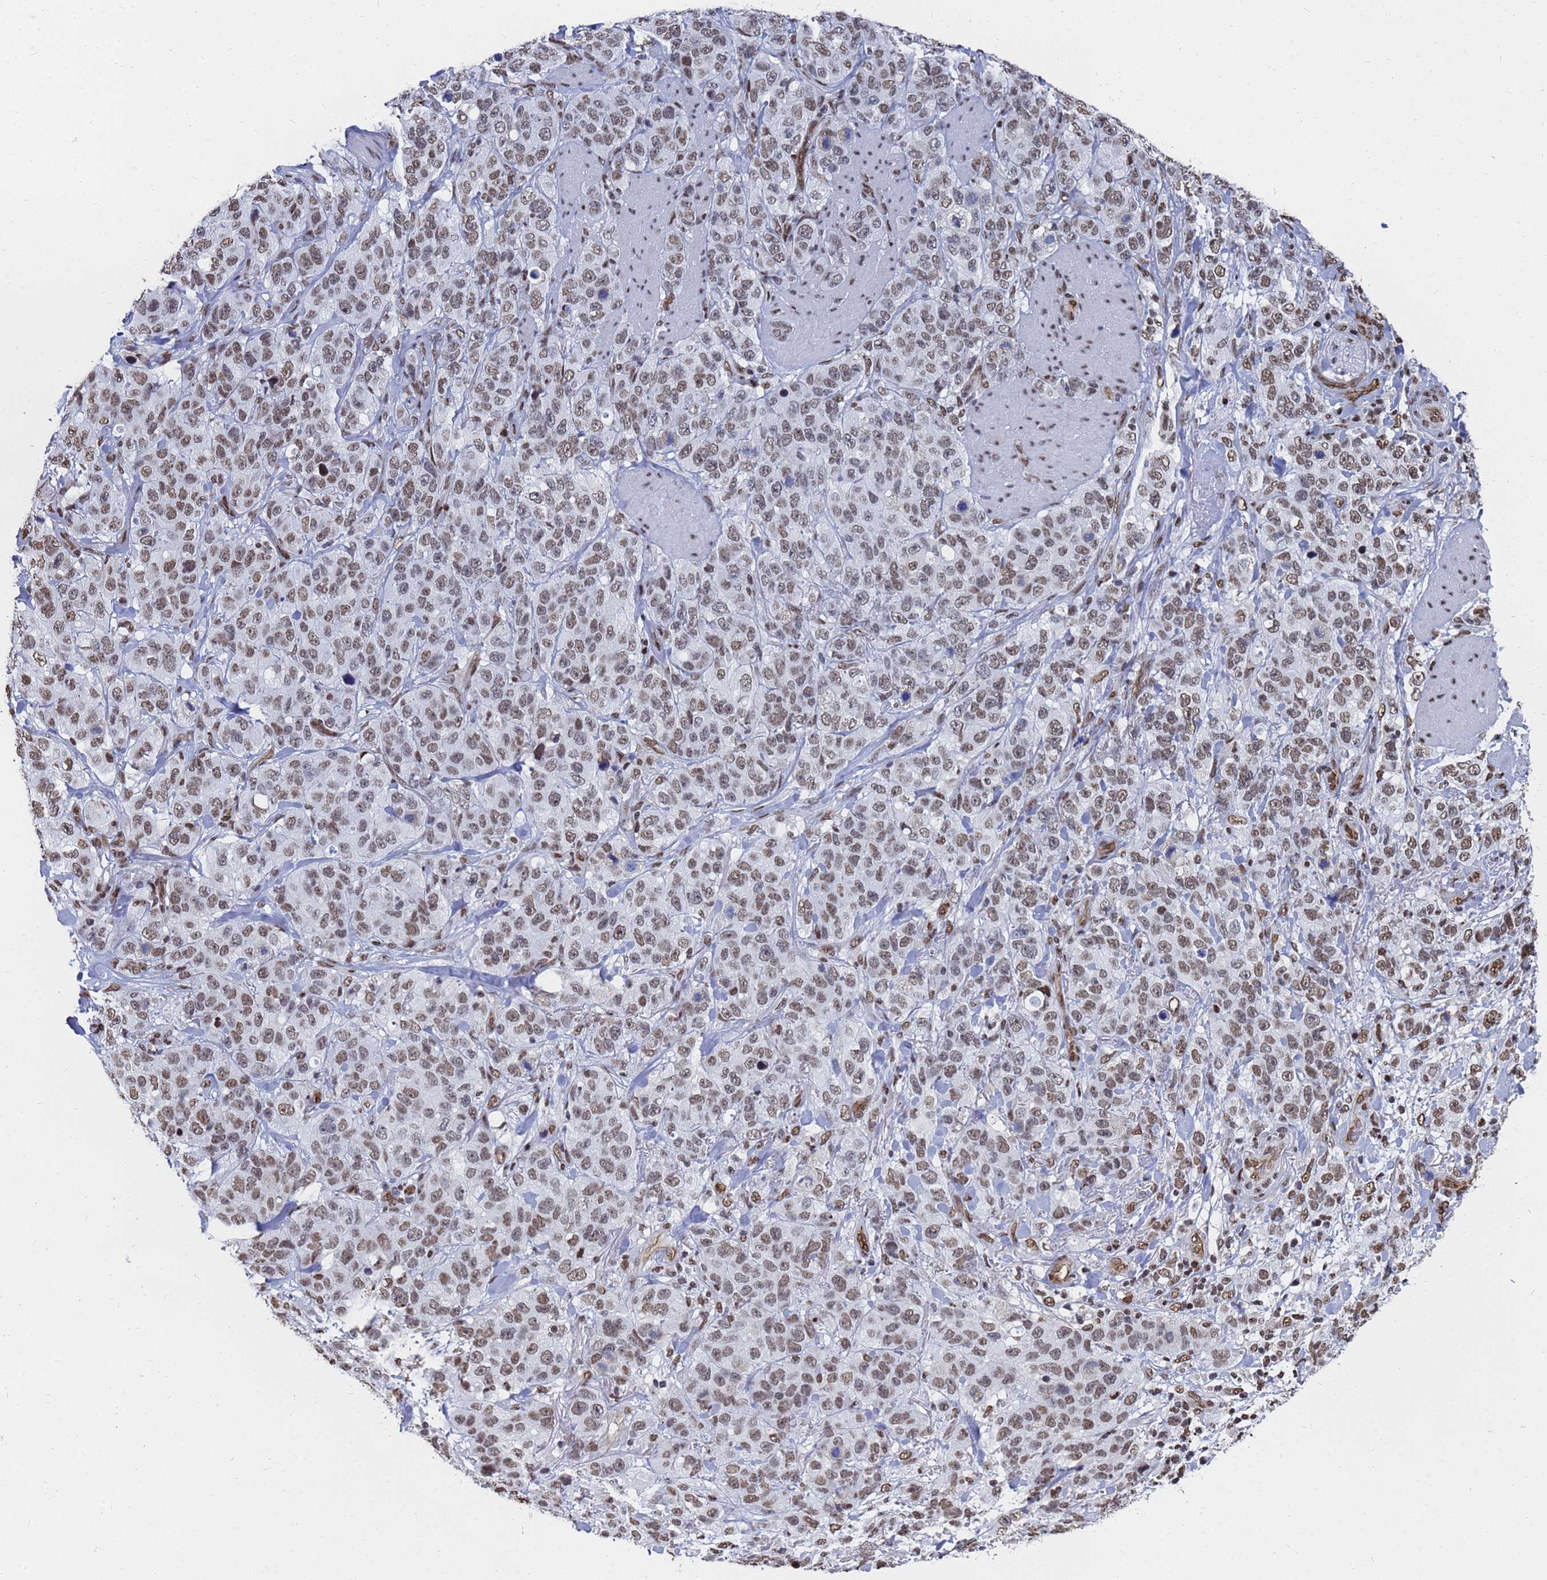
{"staining": {"intensity": "moderate", "quantity": ">75%", "location": "nuclear"}, "tissue": "stomach cancer", "cell_type": "Tumor cells", "image_type": "cancer", "snomed": [{"axis": "morphology", "description": "Adenocarcinoma, NOS"}, {"axis": "topography", "description": "Stomach"}], "caption": "Immunohistochemistry (IHC) image of adenocarcinoma (stomach) stained for a protein (brown), which displays medium levels of moderate nuclear expression in about >75% of tumor cells.", "gene": "RAVER2", "patient": {"sex": "male", "age": 48}}